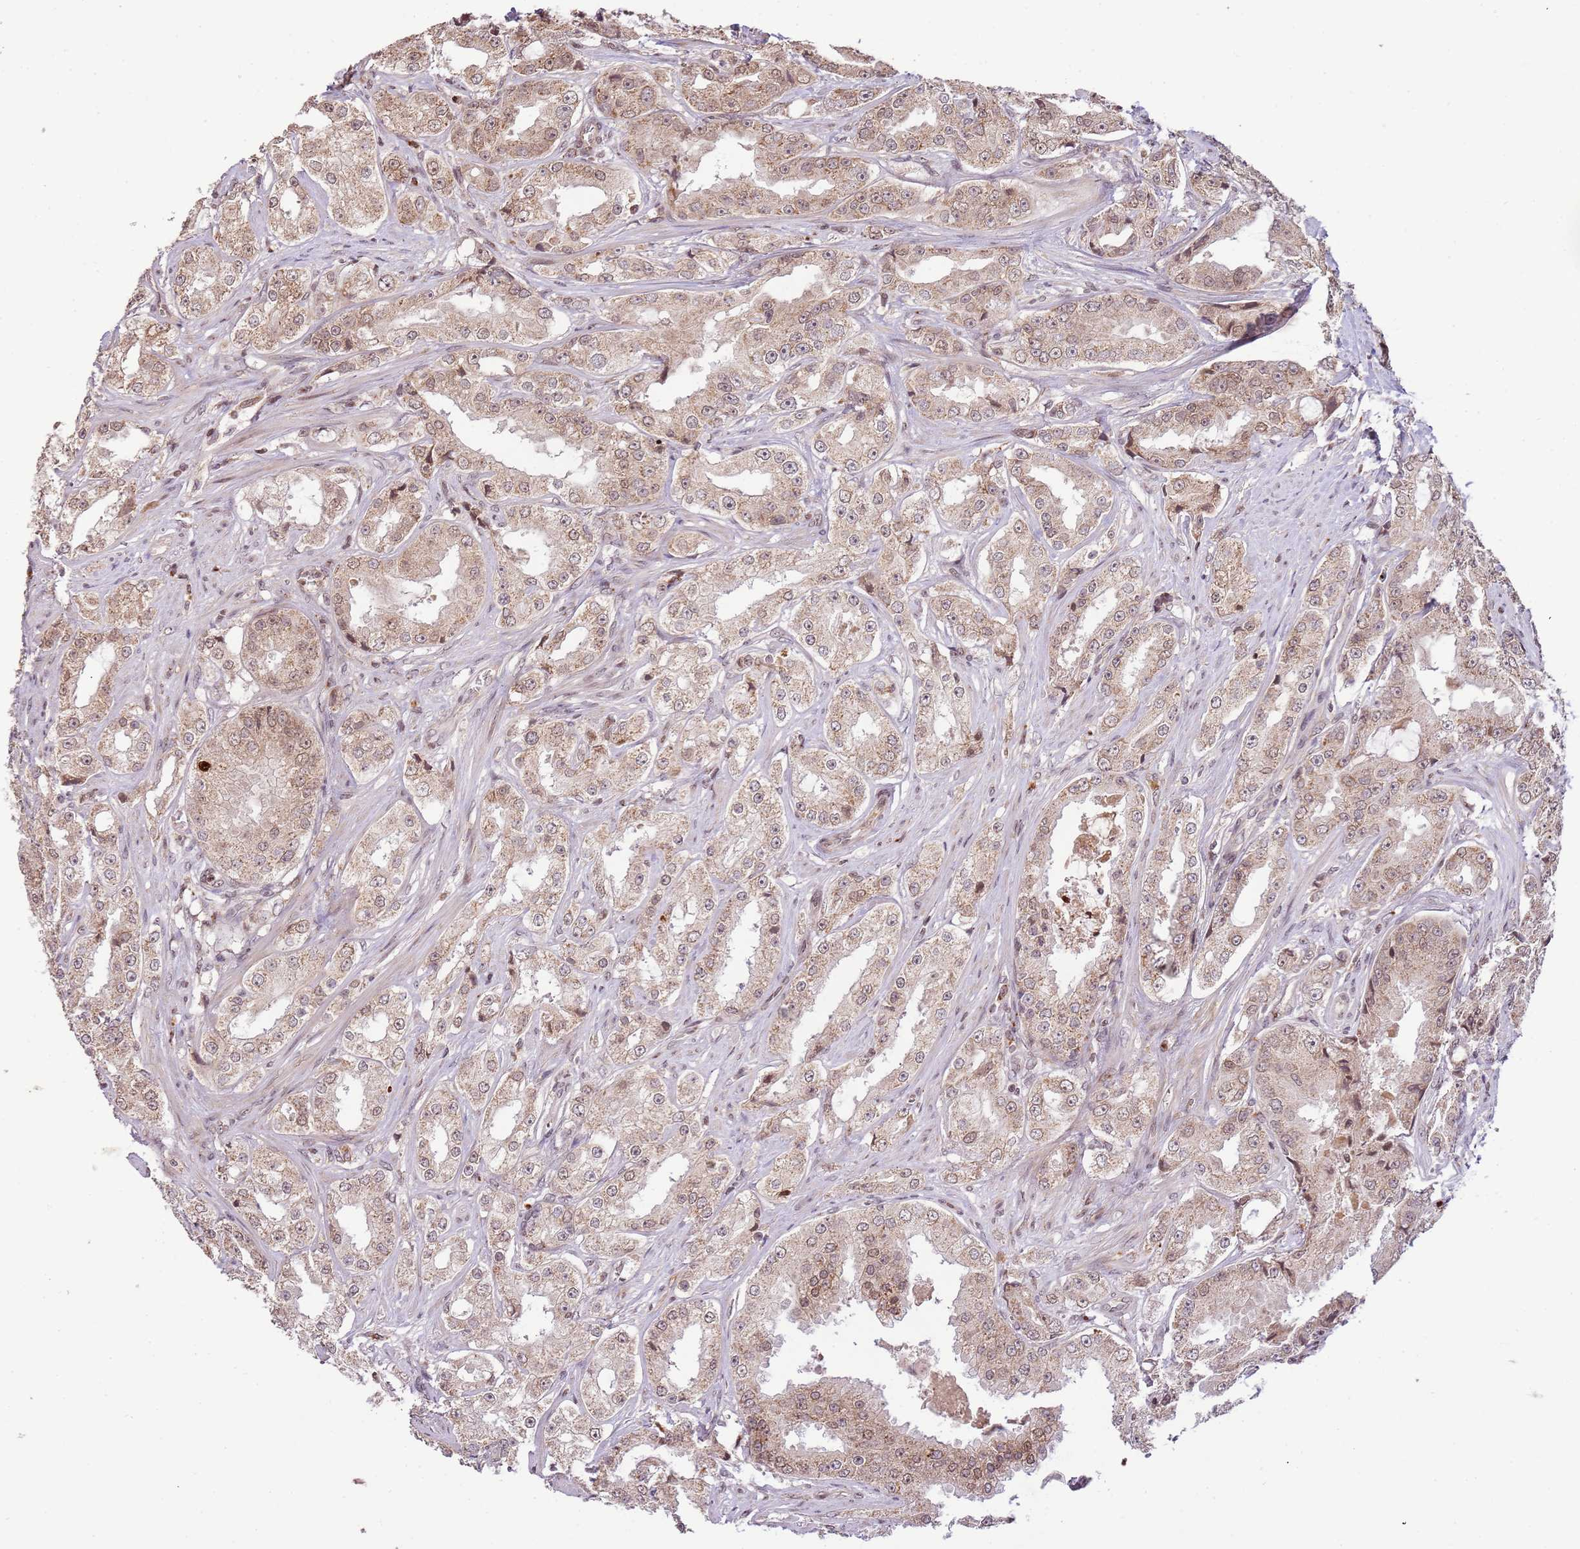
{"staining": {"intensity": "weak", "quantity": ">75%", "location": "cytoplasmic/membranous,nuclear"}, "tissue": "prostate cancer", "cell_type": "Tumor cells", "image_type": "cancer", "snomed": [{"axis": "morphology", "description": "Adenocarcinoma, High grade"}, {"axis": "topography", "description": "Prostate"}], "caption": "Prostate cancer tissue reveals weak cytoplasmic/membranous and nuclear staining in about >75% of tumor cells, visualized by immunohistochemistry.", "gene": "SAMSN1", "patient": {"sex": "male", "age": 73}}